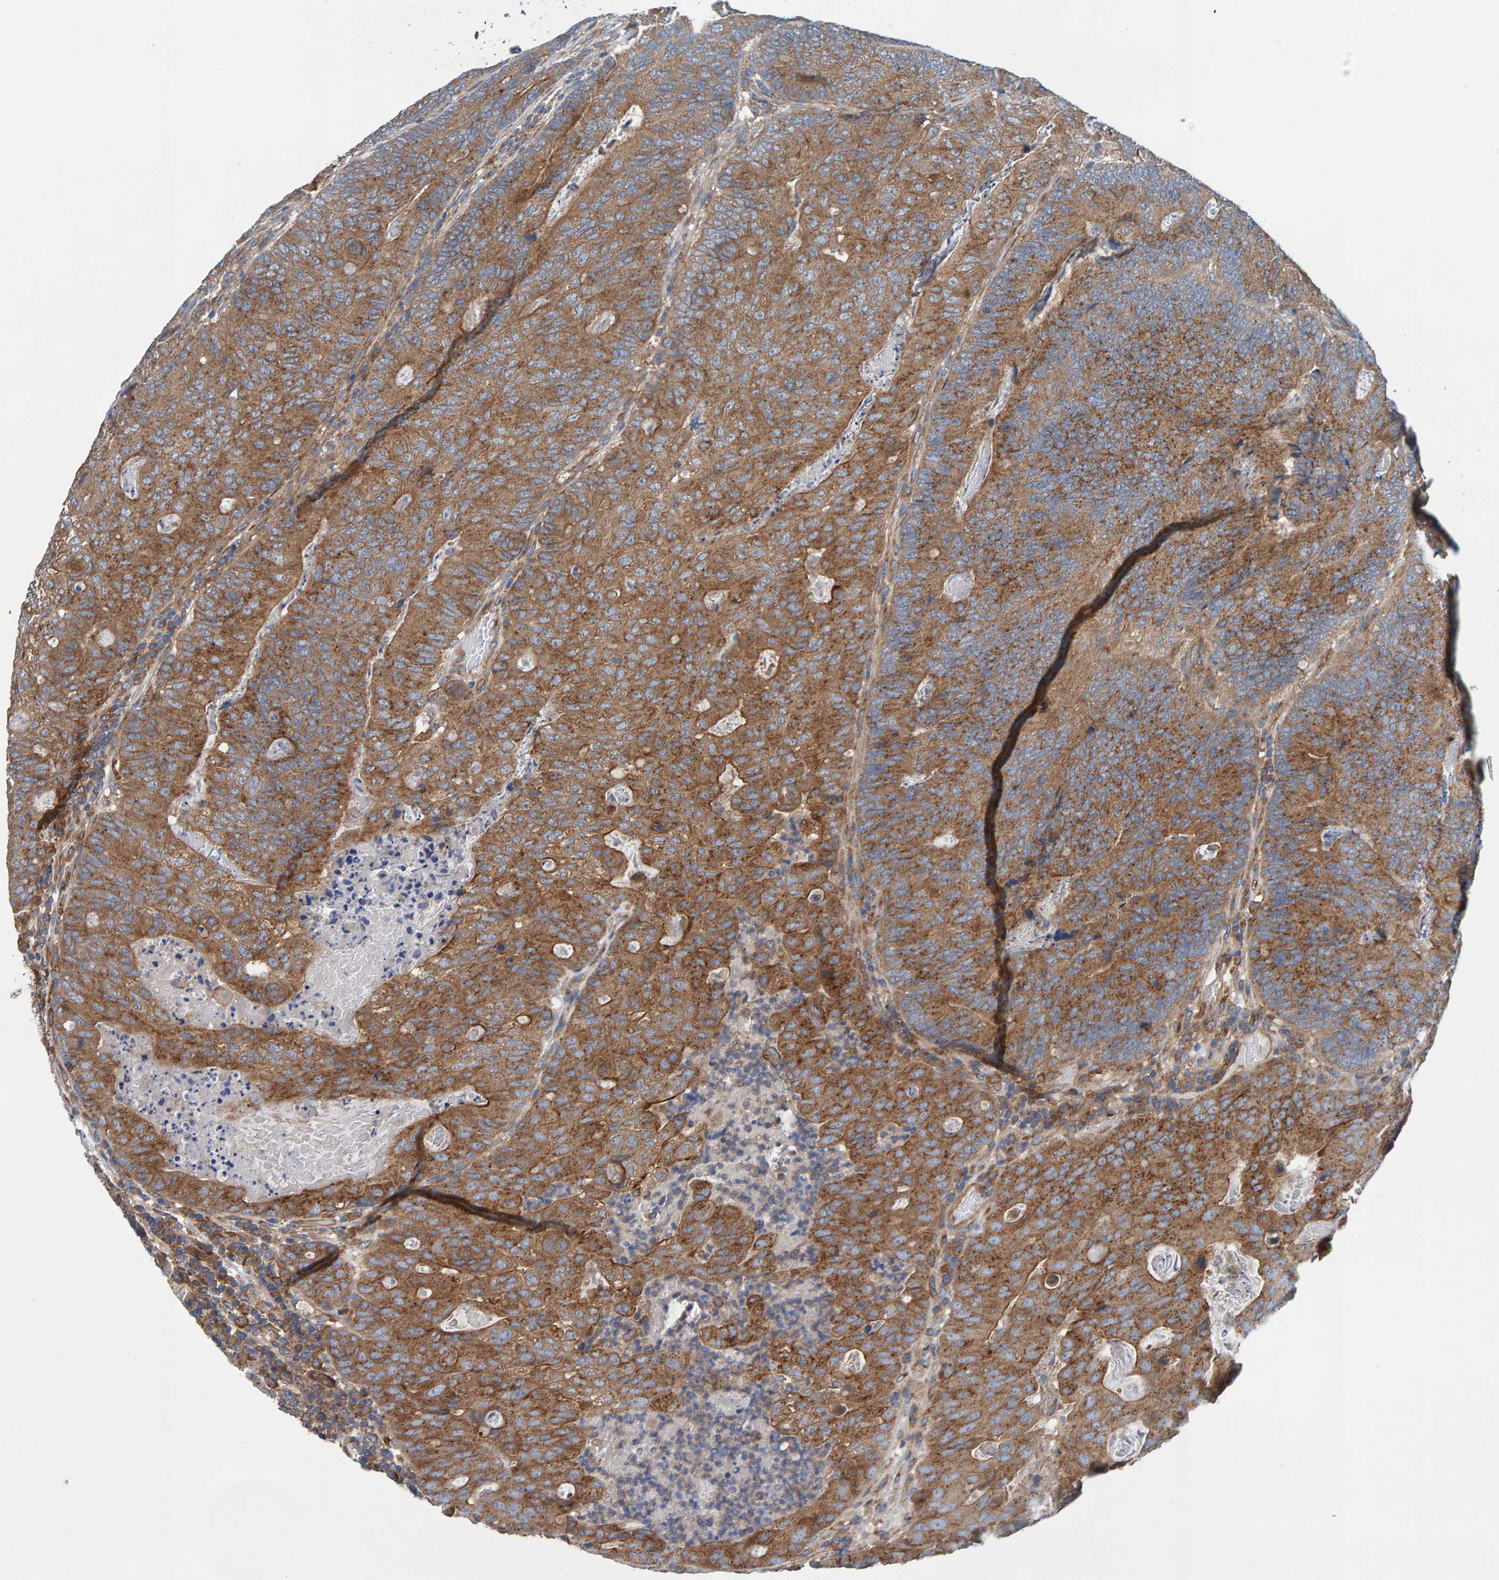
{"staining": {"intensity": "moderate", "quantity": ">75%", "location": "cytoplasmic/membranous"}, "tissue": "colorectal cancer", "cell_type": "Tumor cells", "image_type": "cancer", "snomed": [{"axis": "morphology", "description": "Adenocarcinoma, NOS"}, {"axis": "topography", "description": "Colon"}], "caption": "Immunohistochemistry (IHC) of colorectal adenocarcinoma reveals medium levels of moderate cytoplasmic/membranous expression in approximately >75% of tumor cells.", "gene": "MKLN1", "patient": {"sex": "female", "age": 67}}